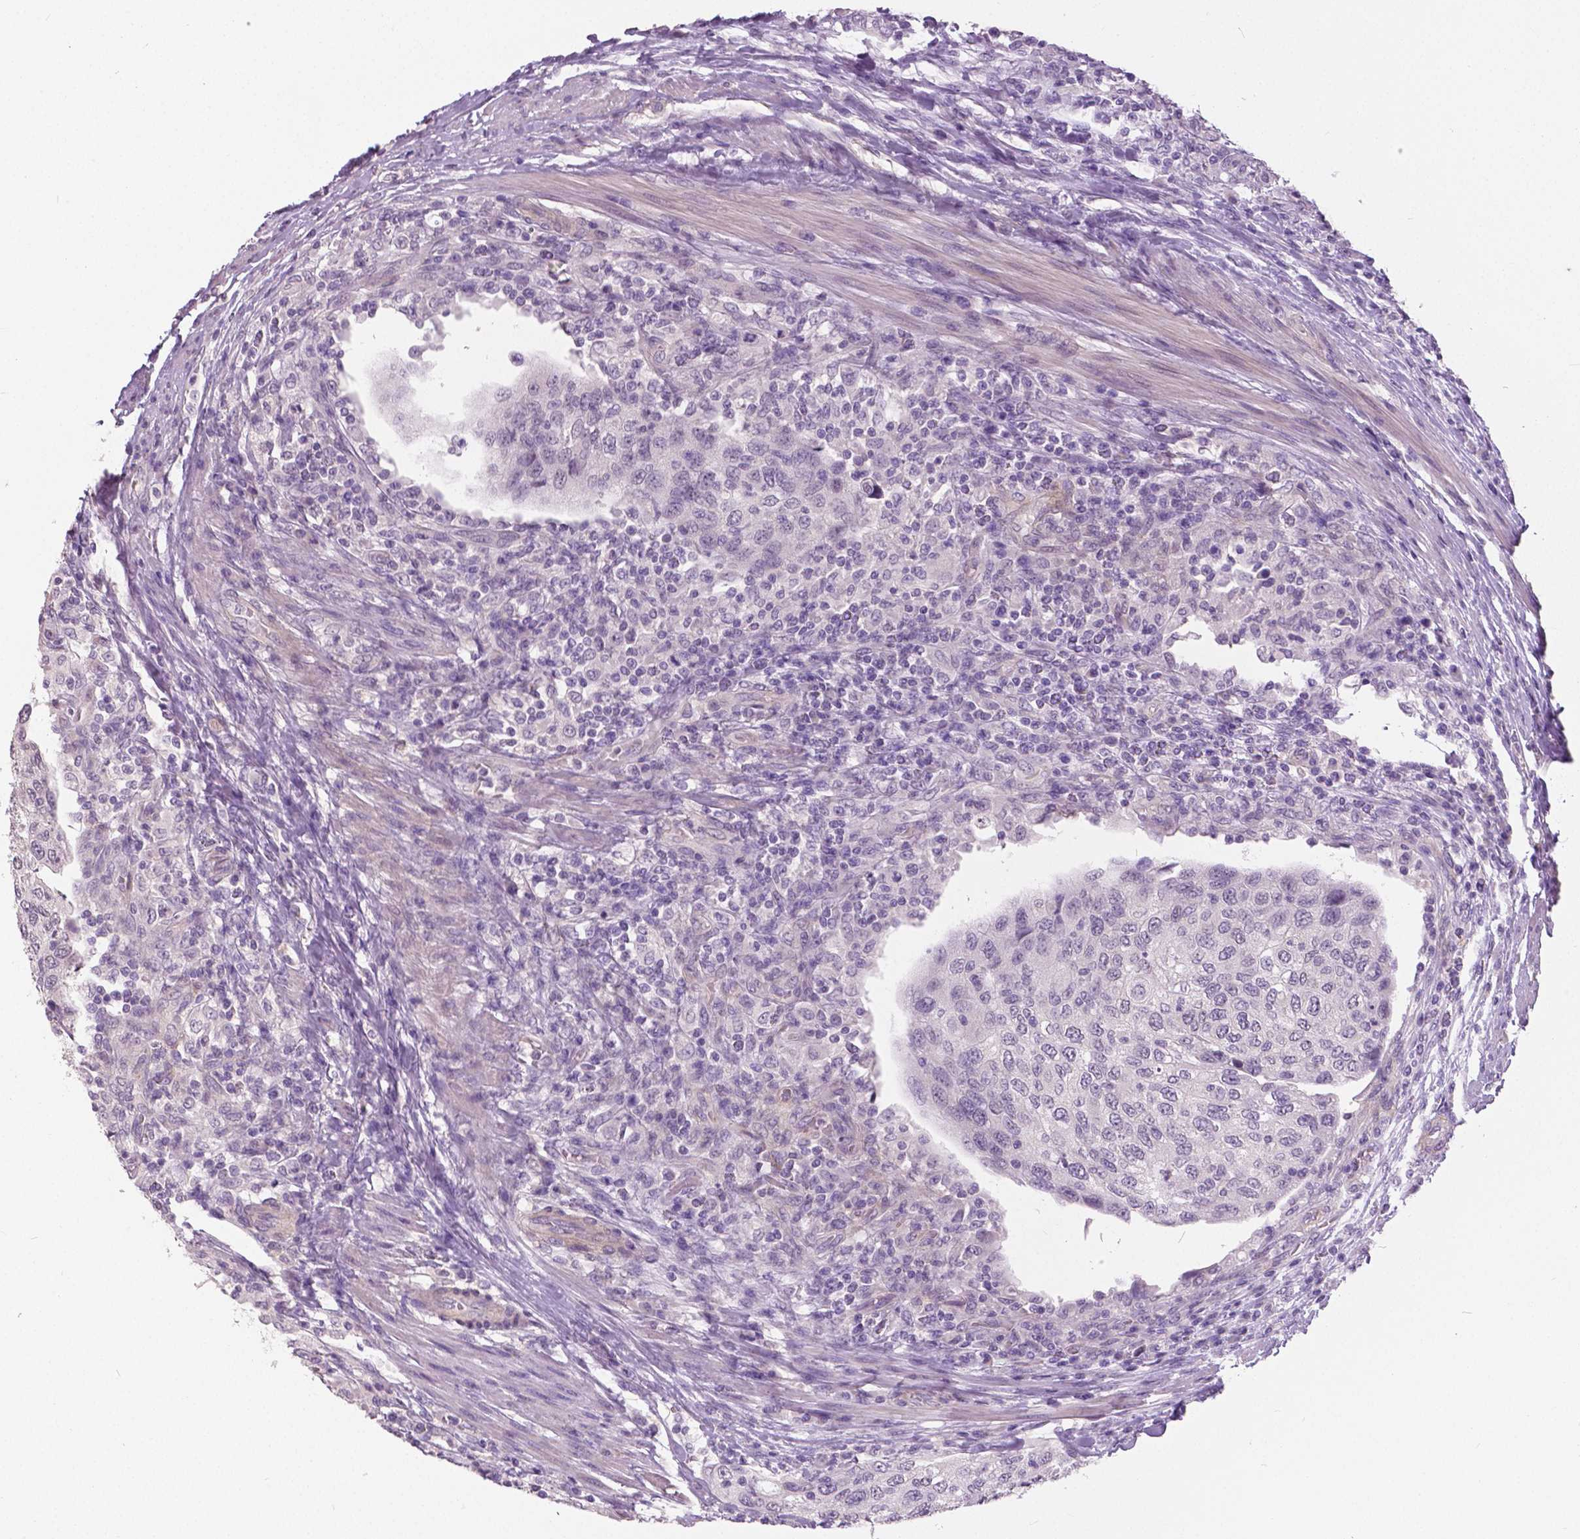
{"staining": {"intensity": "negative", "quantity": "none", "location": "none"}, "tissue": "urothelial cancer", "cell_type": "Tumor cells", "image_type": "cancer", "snomed": [{"axis": "morphology", "description": "Urothelial carcinoma, High grade"}, {"axis": "topography", "description": "Urinary bladder"}], "caption": "Human high-grade urothelial carcinoma stained for a protein using IHC exhibits no staining in tumor cells.", "gene": "FOXA1", "patient": {"sex": "female", "age": 78}}